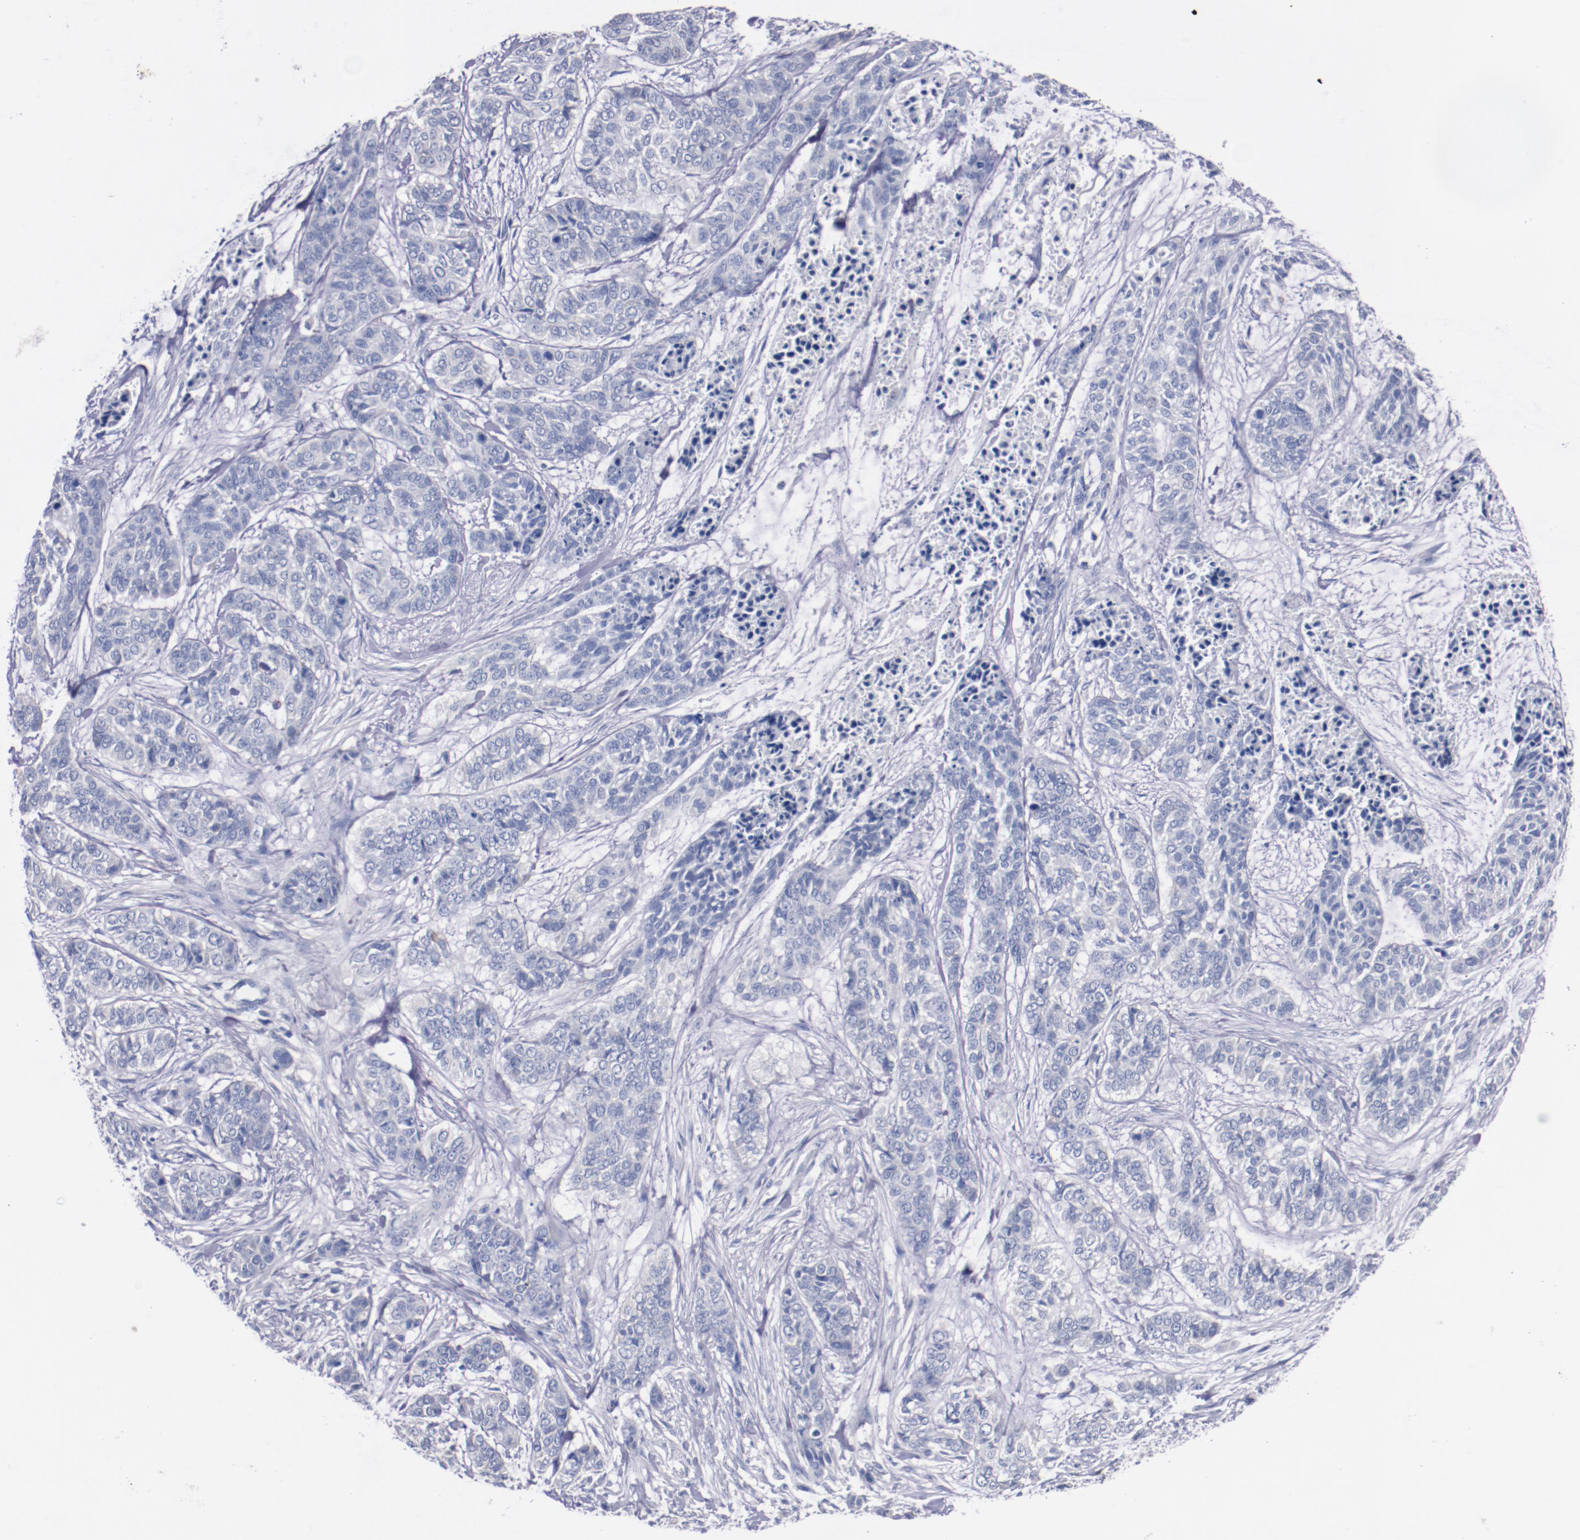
{"staining": {"intensity": "negative", "quantity": "none", "location": "none"}, "tissue": "skin cancer", "cell_type": "Tumor cells", "image_type": "cancer", "snomed": [{"axis": "morphology", "description": "Basal cell carcinoma"}, {"axis": "topography", "description": "Skin"}], "caption": "DAB (3,3'-diaminobenzidine) immunohistochemical staining of skin cancer (basal cell carcinoma) reveals no significant staining in tumor cells.", "gene": "CNTNAP2", "patient": {"sex": "female", "age": 64}}